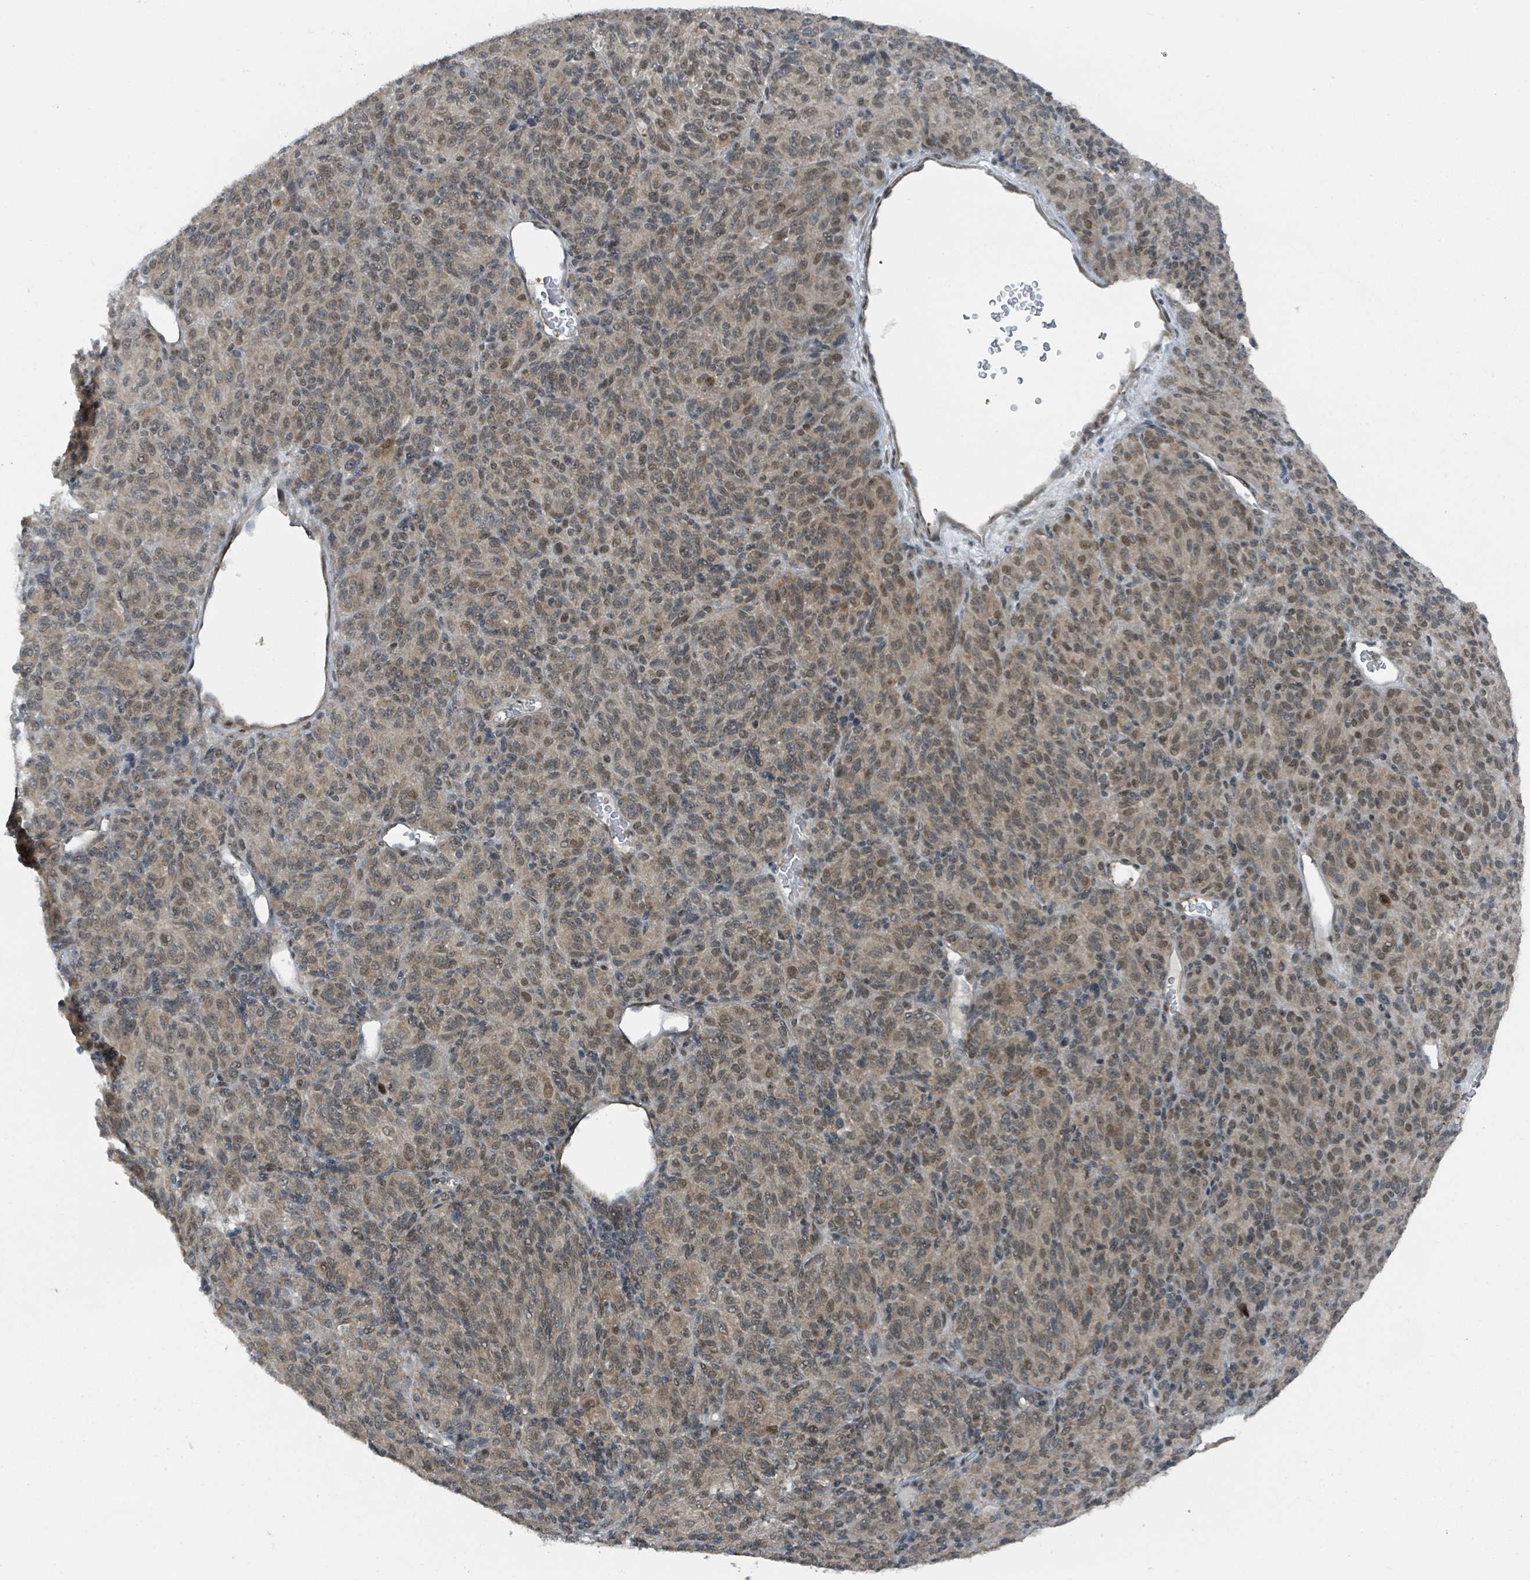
{"staining": {"intensity": "weak", "quantity": "25%-75%", "location": "cytoplasmic/membranous,nuclear"}, "tissue": "melanoma", "cell_type": "Tumor cells", "image_type": "cancer", "snomed": [{"axis": "morphology", "description": "Malignant melanoma, Metastatic site"}, {"axis": "topography", "description": "Brain"}], "caption": "Protein expression analysis of malignant melanoma (metastatic site) reveals weak cytoplasmic/membranous and nuclear expression in approximately 25%-75% of tumor cells.", "gene": "PHIP", "patient": {"sex": "female", "age": 56}}